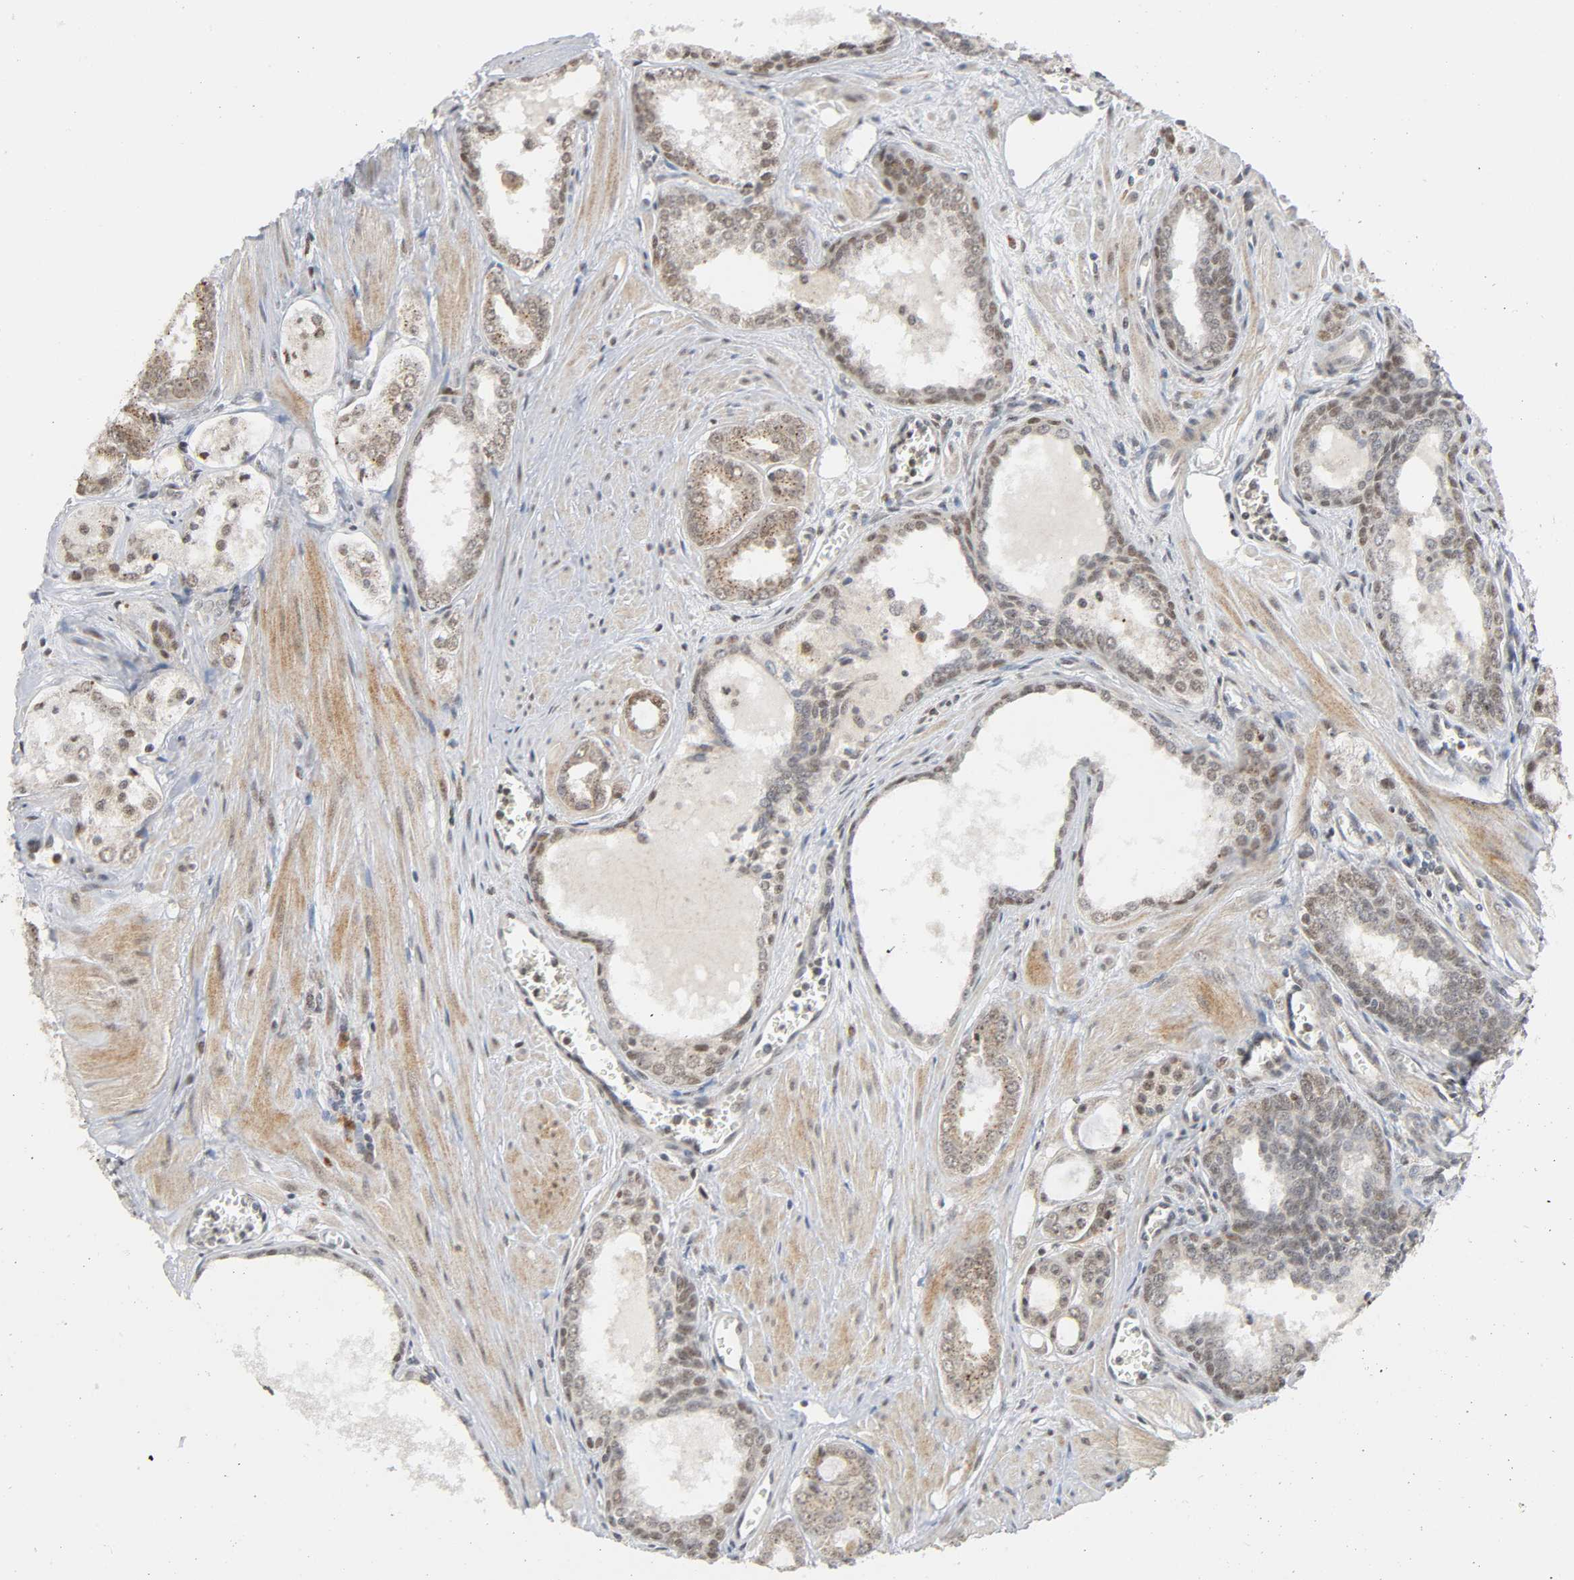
{"staining": {"intensity": "weak", "quantity": "25%-75%", "location": "cytoplasmic/membranous,nuclear"}, "tissue": "prostate cancer", "cell_type": "Tumor cells", "image_type": "cancer", "snomed": [{"axis": "morphology", "description": "Adenocarcinoma, Low grade"}, {"axis": "topography", "description": "Prostate"}], "caption": "Immunohistochemistry (IHC) staining of prostate cancer (adenocarcinoma (low-grade)), which displays low levels of weak cytoplasmic/membranous and nuclear expression in approximately 25%-75% of tumor cells indicating weak cytoplasmic/membranous and nuclear protein staining. The staining was performed using DAB (brown) for protein detection and nuclei were counterstained in hematoxylin (blue).", "gene": "KAT2B", "patient": {"sex": "male", "age": 57}}